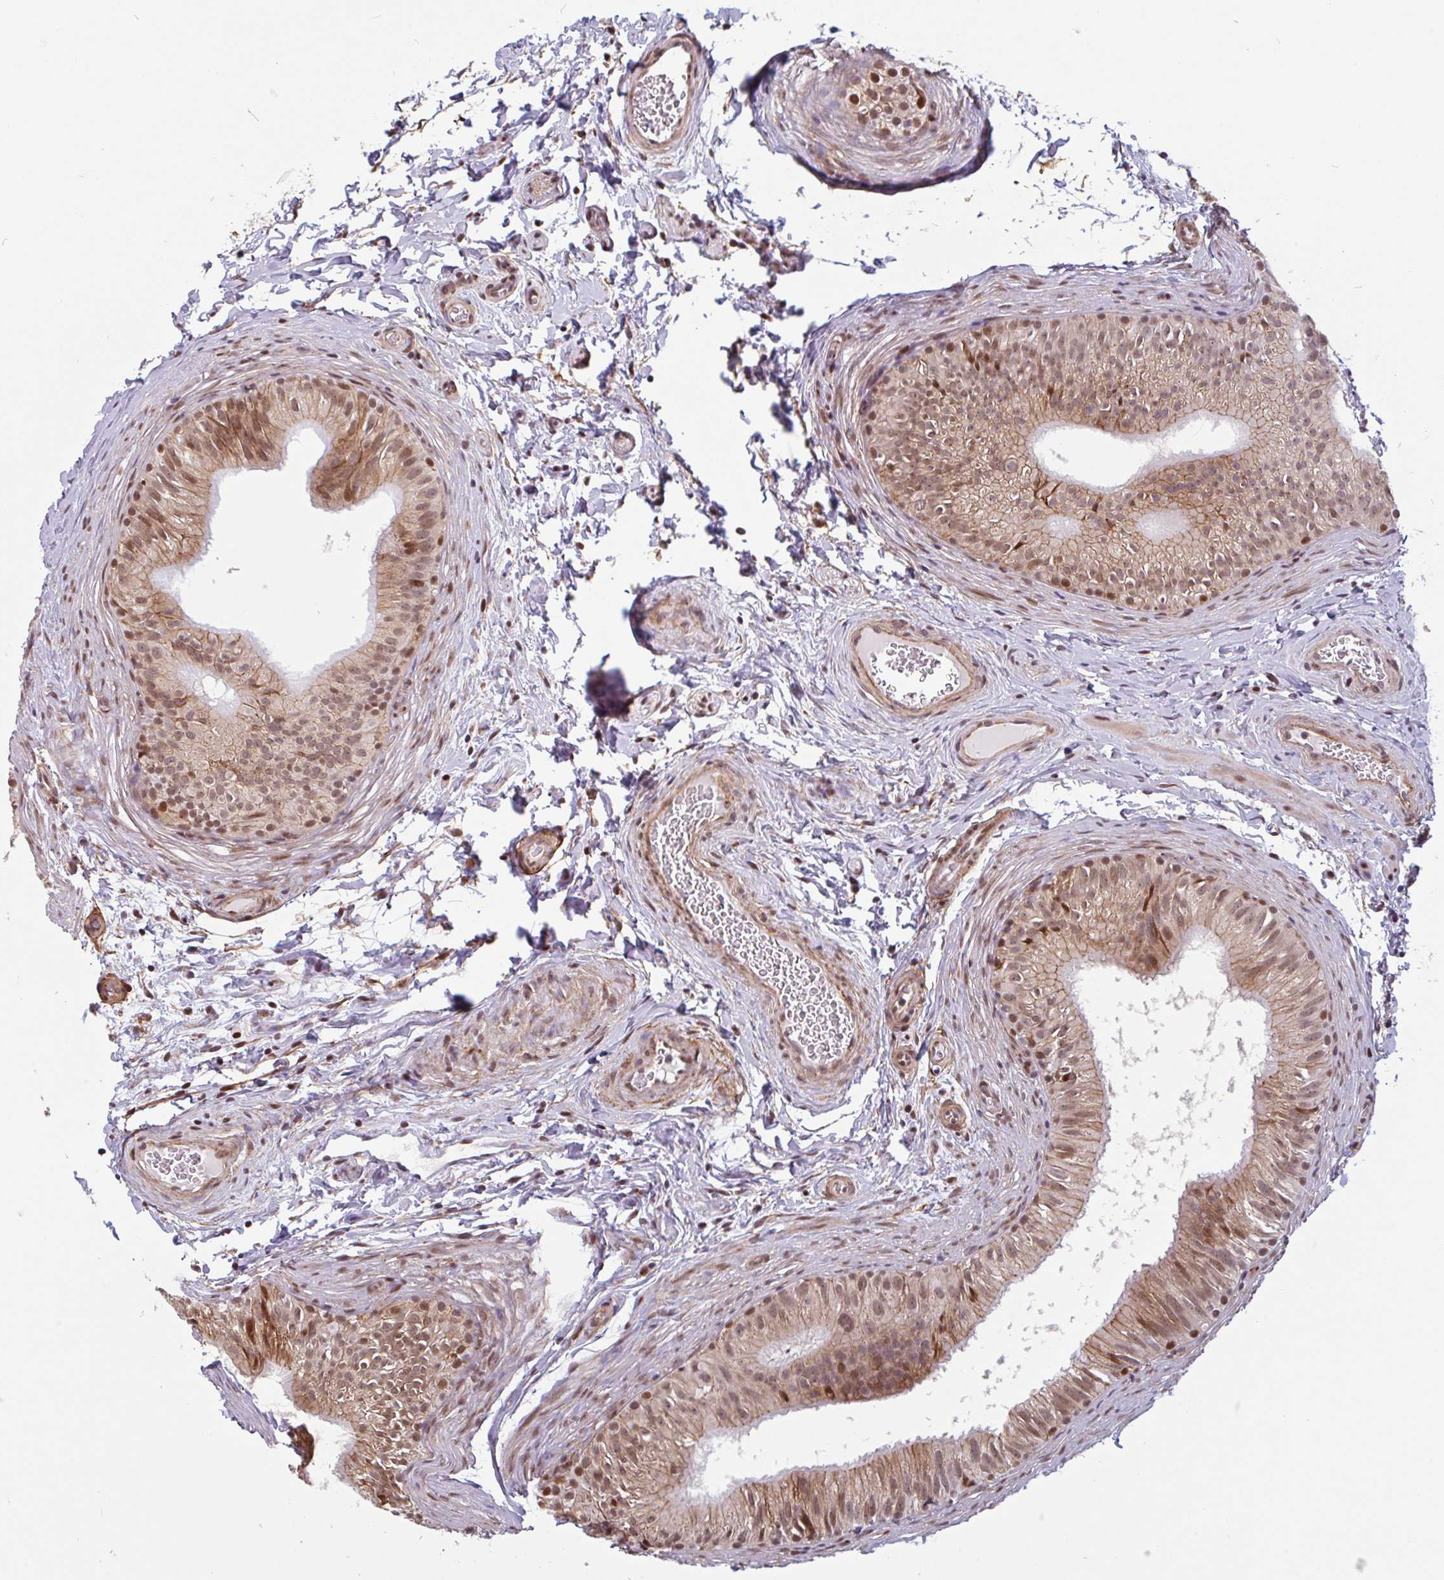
{"staining": {"intensity": "moderate", "quantity": ">75%", "location": "cytoplasmic/membranous,nuclear"}, "tissue": "epididymis", "cell_type": "Glandular cells", "image_type": "normal", "snomed": [{"axis": "morphology", "description": "Normal tissue, NOS"}, {"axis": "topography", "description": "Epididymis"}], "caption": "Epididymis stained with a brown dye shows moderate cytoplasmic/membranous,nuclear positive expression in approximately >75% of glandular cells.", "gene": "TMEM119", "patient": {"sex": "male", "age": 24}}